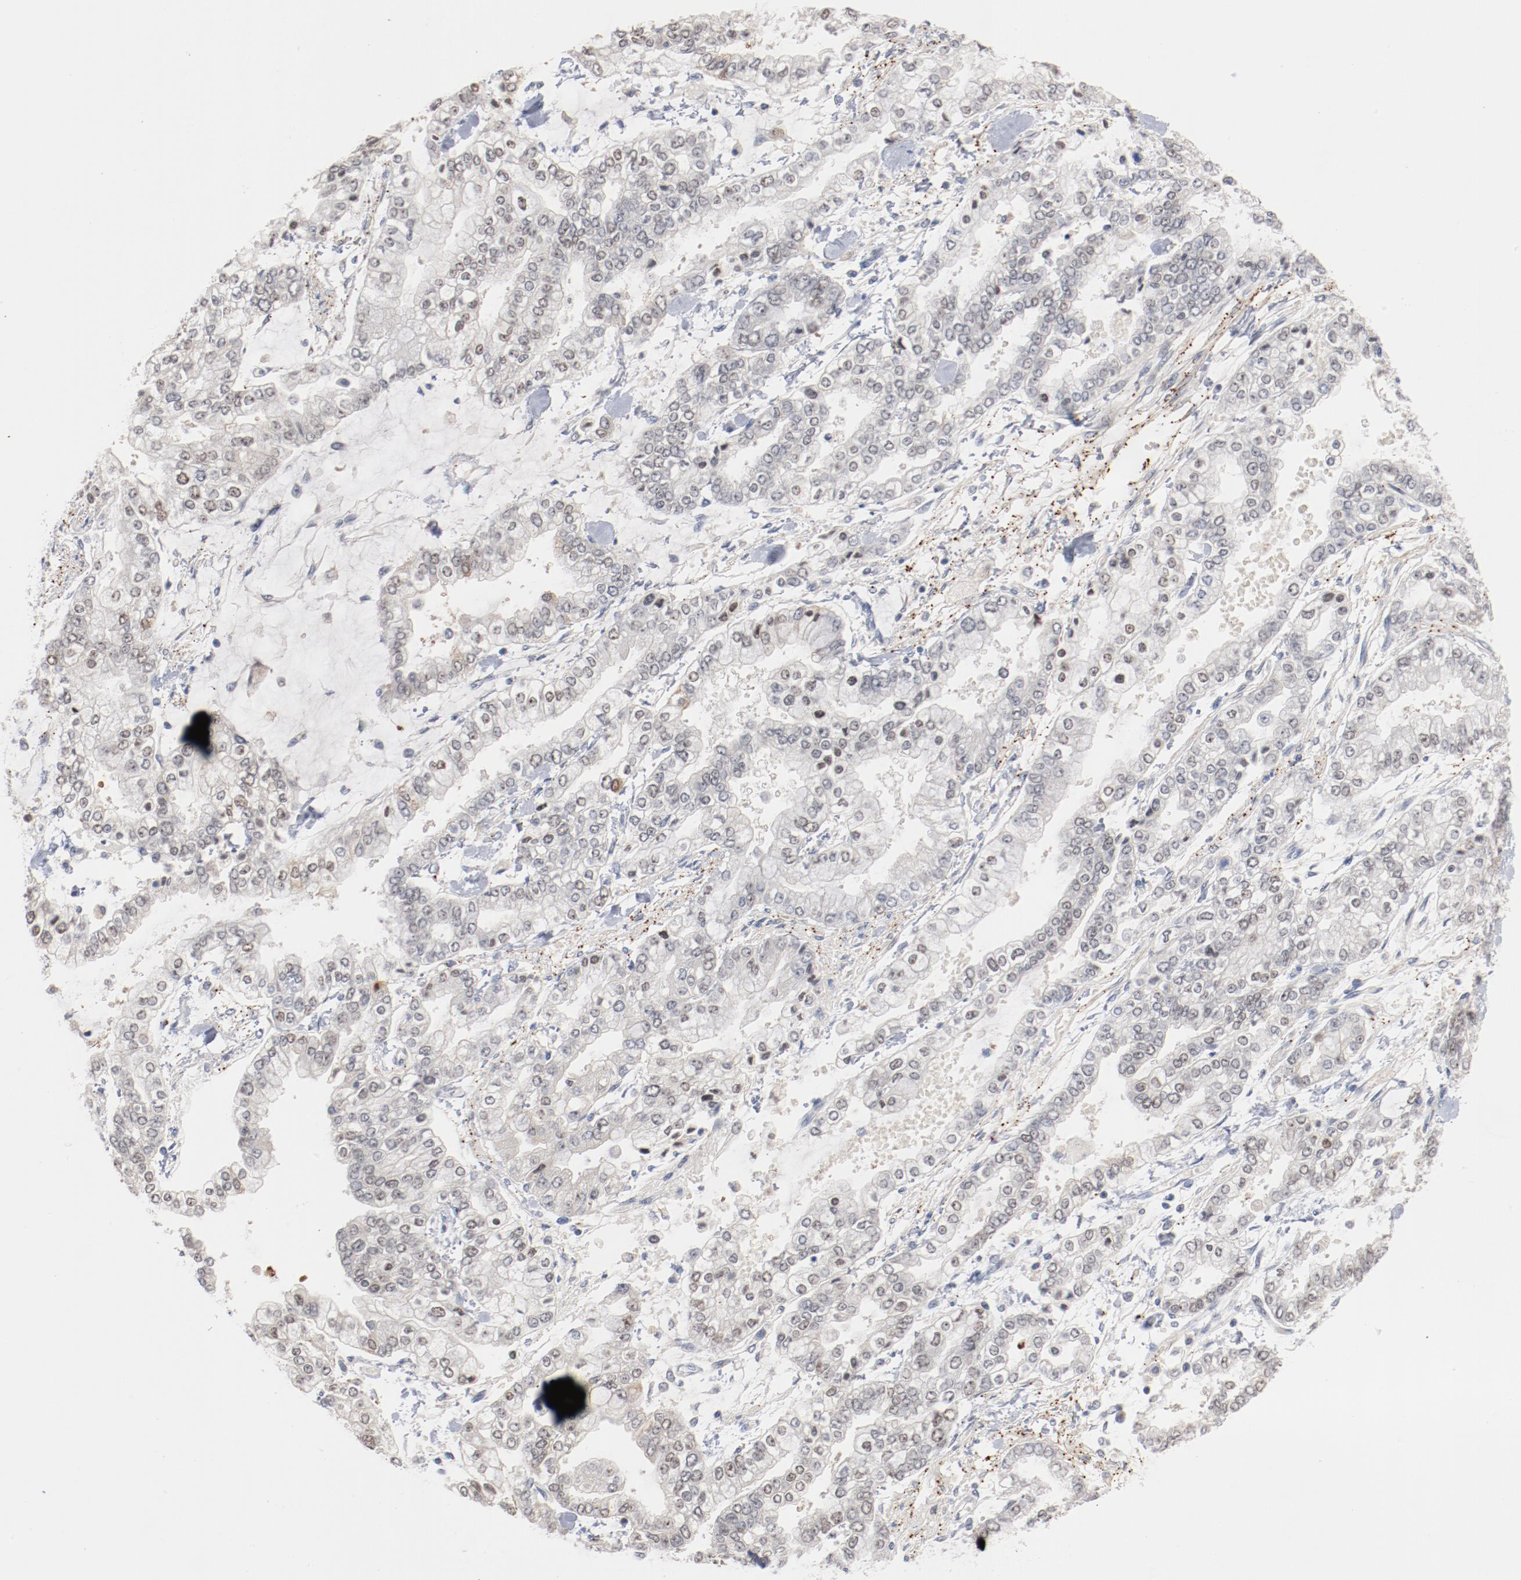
{"staining": {"intensity": "weak", "quantity": "<25%", "location": "nuclear"}, "tissue": "stomach cancer", "cell_type": "Tumor cells", "image_type": "cancer", "snomed": [{"axis": "morphology", "description": "Normal tissue, NOS"}, {"axis": "morphology", "description": "Adenocarcinoma, NOS"}, {"axis": "topography", "description": "Stomach, upper"}, {"axis": "topography", "description": "Stomach"}], "caption": "High magnification brightfield microscopy of stomach cancer stained with DAB (brown) and counterstained with hematoxylin (blue): tumor cells show no significant positivity. The staining was performed using DAB (3,3'-diaminobenzidine) to visualize the protein expression in brown, while the nuclei were stained in blue with hematoxylin (Magnification: 20x).", "gene": "ERICH1", "patient": {"sex": "male", "age": 76}}